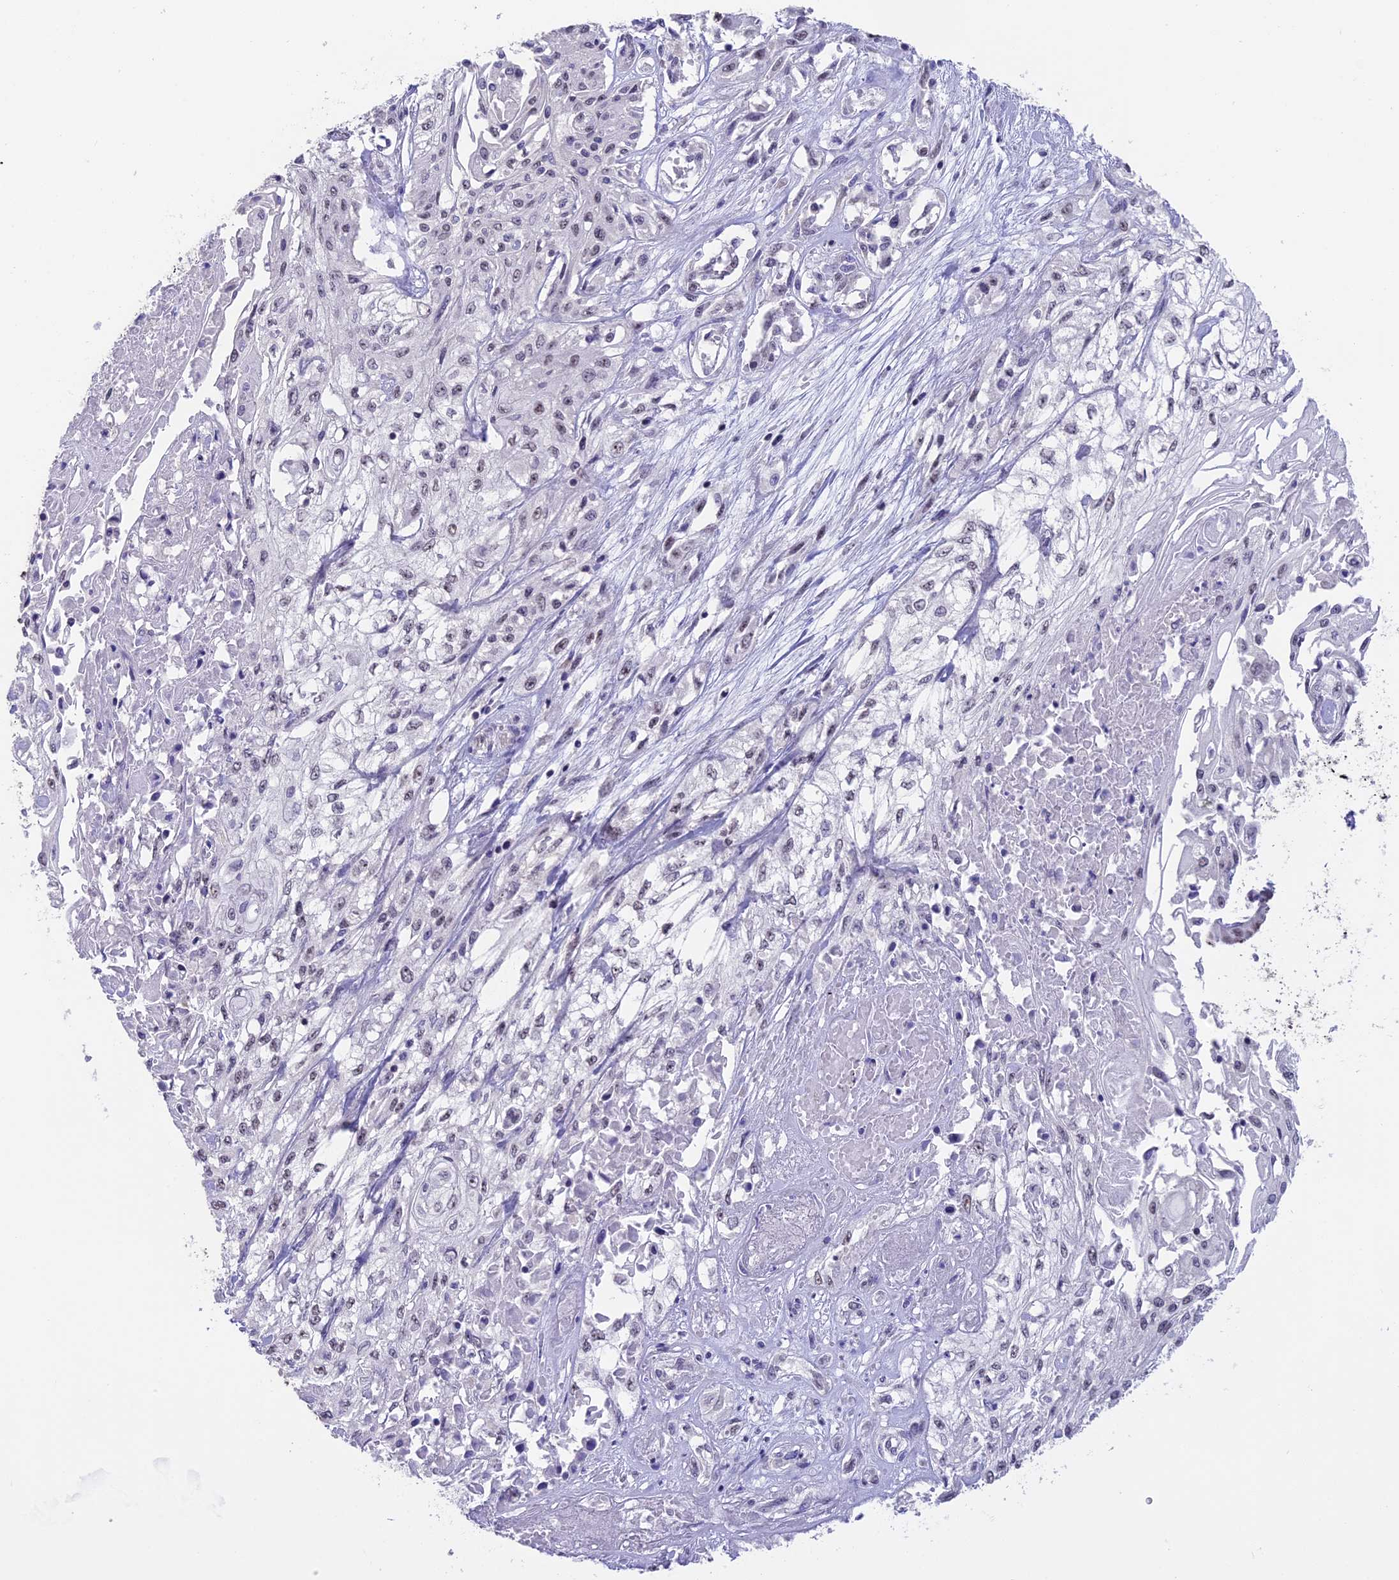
{"staining": {"intensity": "weak", "quantity": "<25%", "location": "nuclear"}, "tissue": "skin cancer", "cell_type": "Tumor cells", "image_type": "cancer", "snomed": [{"axis": "morphology", "description": "Squamous cell carcinoma, NOS"}, {"axis": "morphology", "description": "Squamous cell carcinoma, metastatic, NOS"}, {"axis": "topography", "description": "Skin"}, {"axis": "topography", "description": "Lymph node"}], "caption": "High magnification brightfield microscopy of skin cancer stained with DAB (brown) and counterstained with hematoxylin (blue): tumor cells show no significant staining.", "gene": "SETD2", "patient": {"sex": "male", "age": 75}}